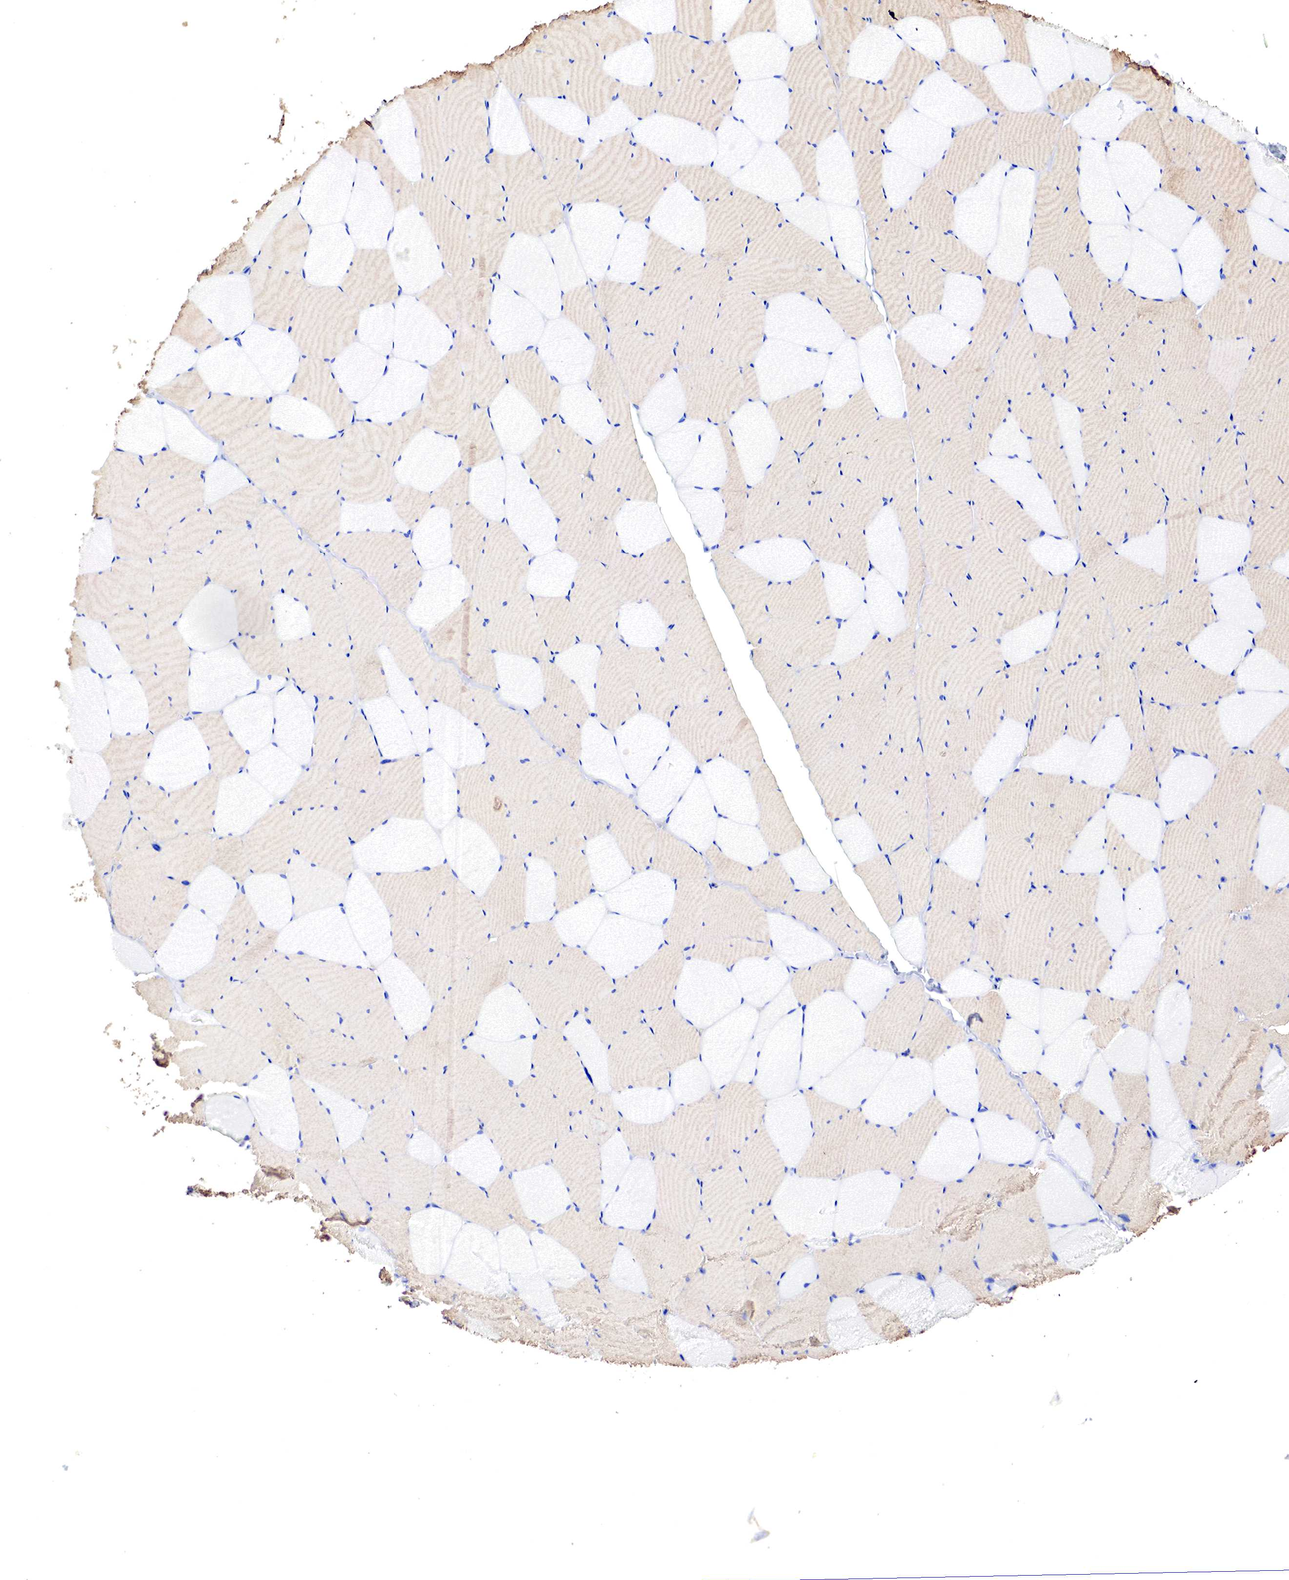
{"staining": {"intensity": "weak", "quantity": "<25%", "location": "cytoplasmic/membranous"}, "tissue": "skeletal muscle", "cell_type": "Myocytes", "image_type": "normal", "snomed": [{"axis": "morphology", "description": "Normal tissue, NOS"}, {"axis": "topography", "description": "Skeletal muscle"}, {"axis": "topography", "description": "Salivary gland"}], "caption": "Skeletal muscle stained for a protein using immunohistochemistry (IHC) shows no positivity myocytes.", "gene": "TPM1", "patient": {"sex": "male", "age": 62}}